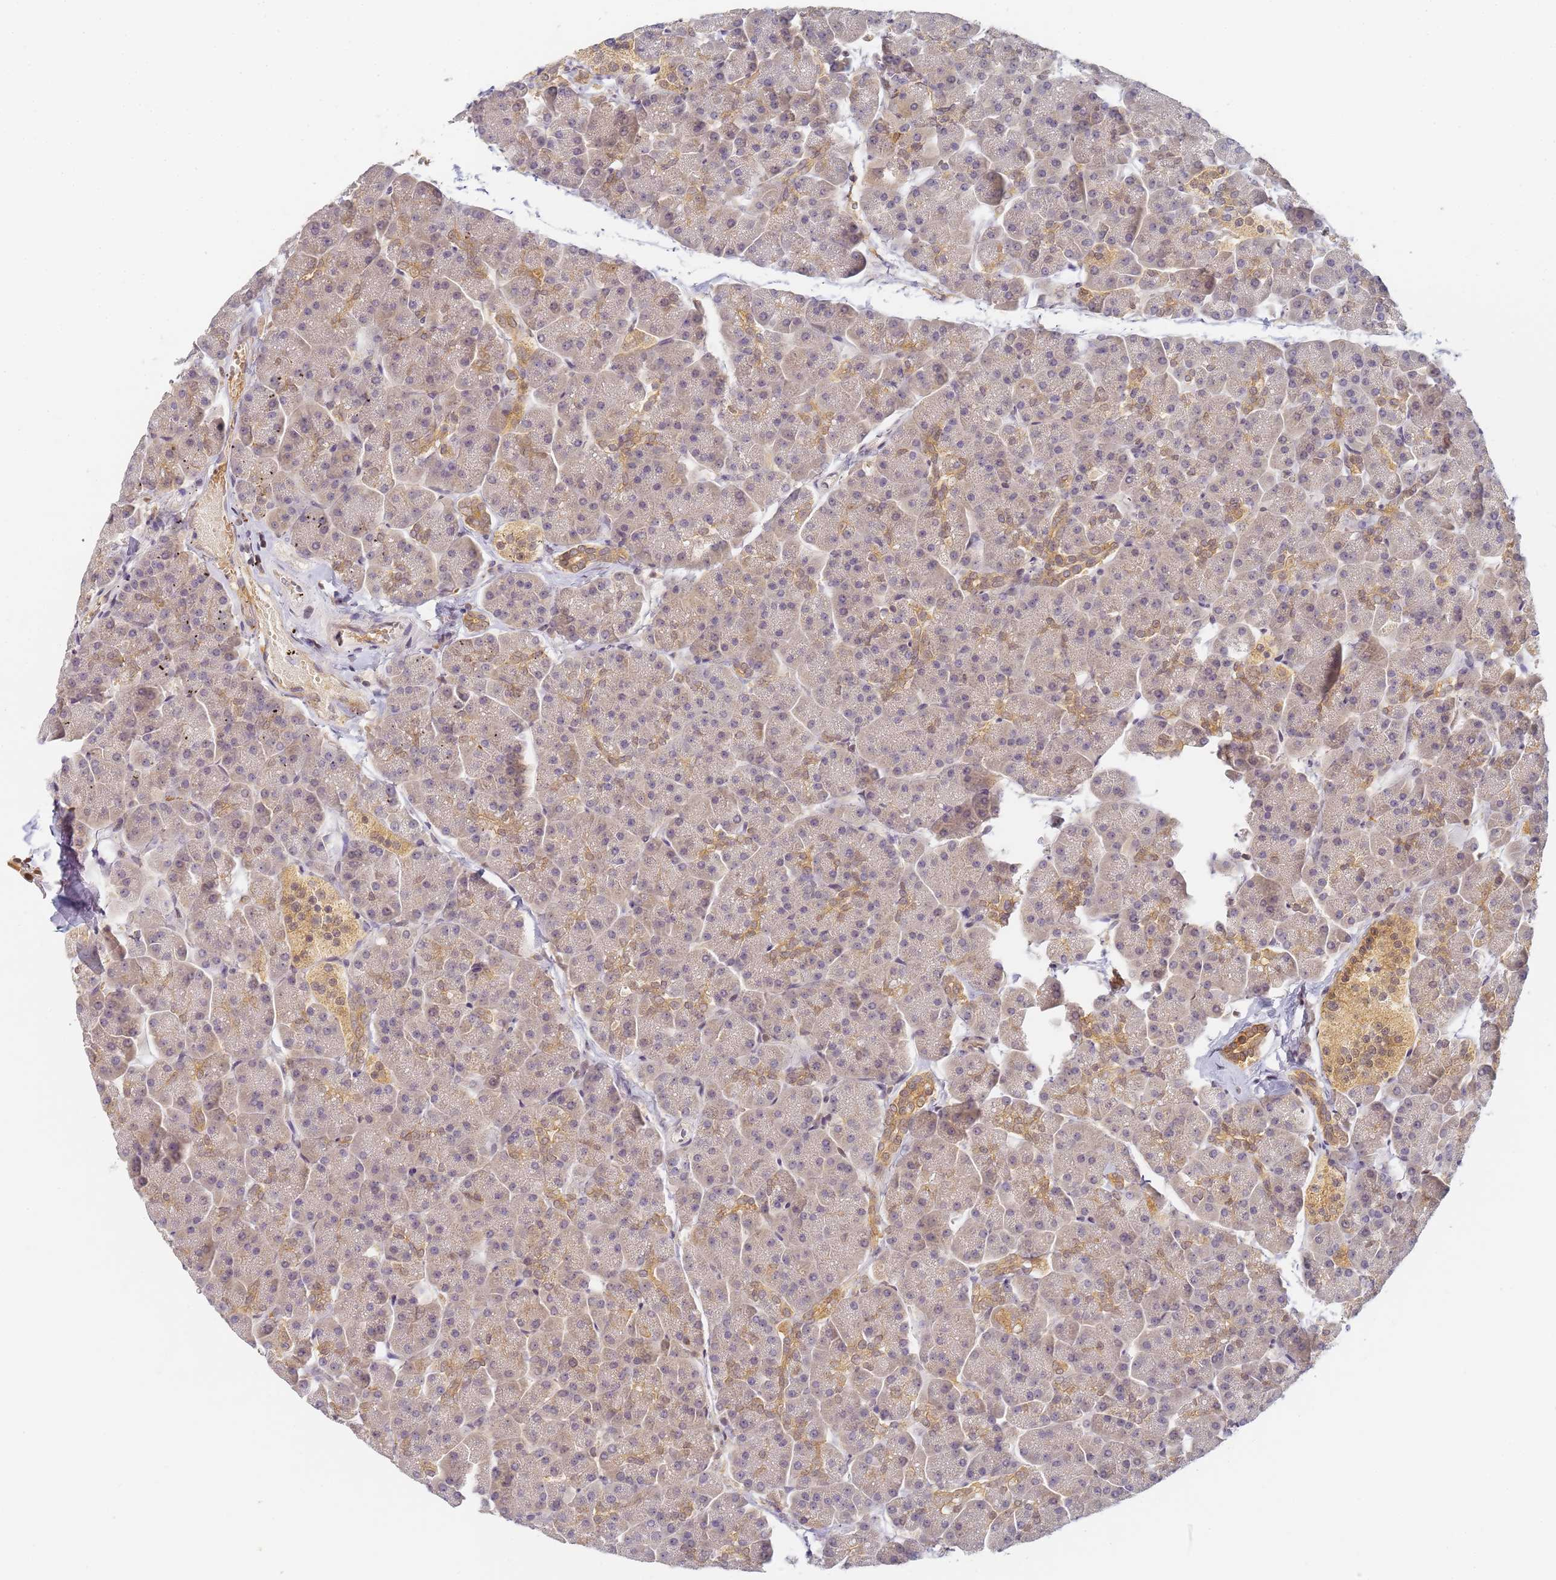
{"staining": {"intensity": "moderate", "quantity": "<25%", "location": "cytoplasmic/membranous,nuclear"}, "tissue": "pancreas", "cell_type": "Exocrine glandular cells", "image_type": "normal", "snomed": [{"axis": "morphology", "description": "Normal tissue, NOS"}, {"axis": "topography", "description": "Pancreas"}, {"axis": "topography", "description": "Peripheral nerve tissue"}], "caption": "Protein expression analysis of normal human pancreas reveals moderate cytoplasmic/membranous,nuclear positivity in approximately <25% of exocrine glandular cells. Immunohistochemistry stains the protein of interest in brown and the nuclei are stained blue.", "gene": "HMCES", "patient": {"sex": "male", "age": 54}}